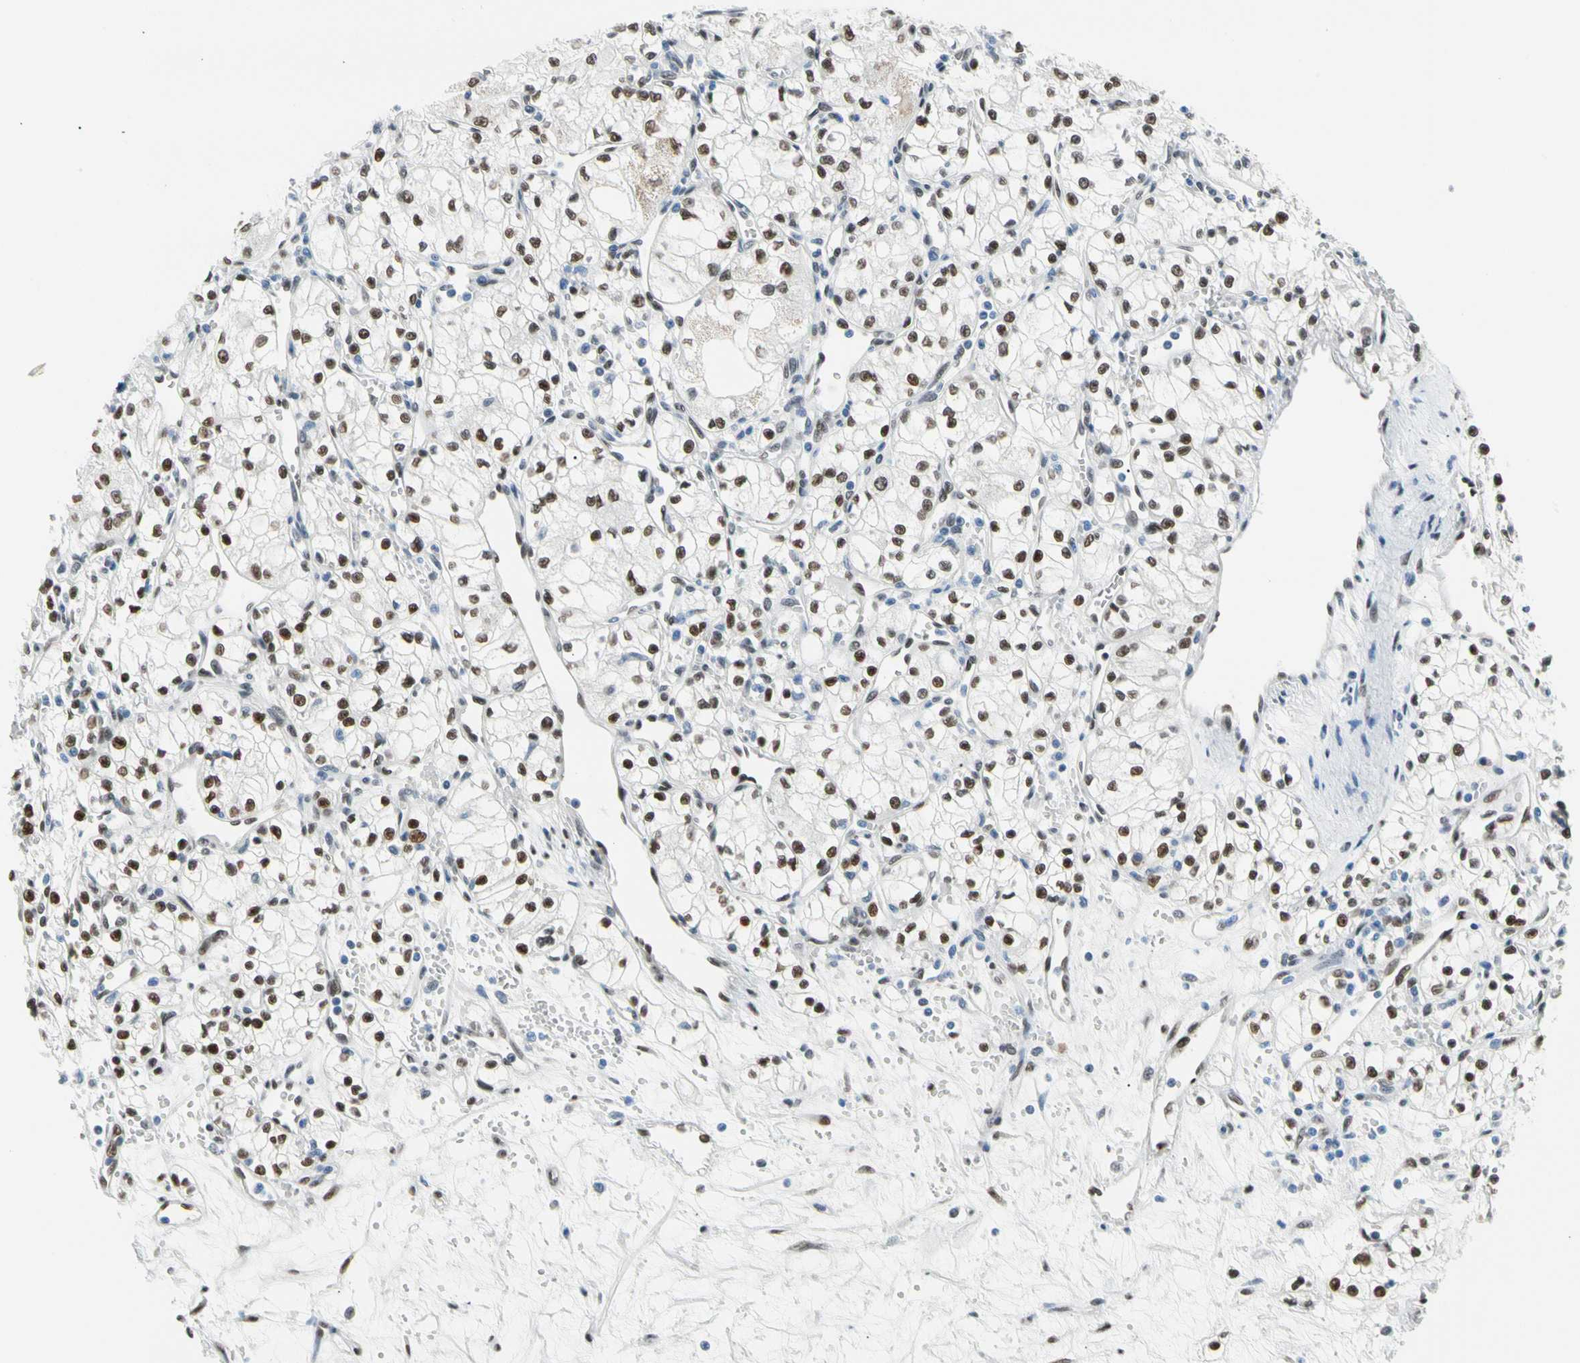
{"staining": {"intensity": "moderate", "quantity": "25%-75%", "location": "nuclear"}, "tissue": "renal cancer", "cell_type": "Tumor cells", "image_type": "cancer", "snomed": [{"axis": "morphology", "description": "Normal tissue, NOS"}, {"axis": "morphology", "description": "Adenocarcinoma, NOS"}, {"axis": "topography", "description": "Kidney"}], "caption": "Tumor cells demonstrate medium levels of moderate nuclear positivity in about 25%-75% of cells in adenocarcinoma (renal).", "gene": "NFIA", "patient": {"sex": "male", "age": 59}}